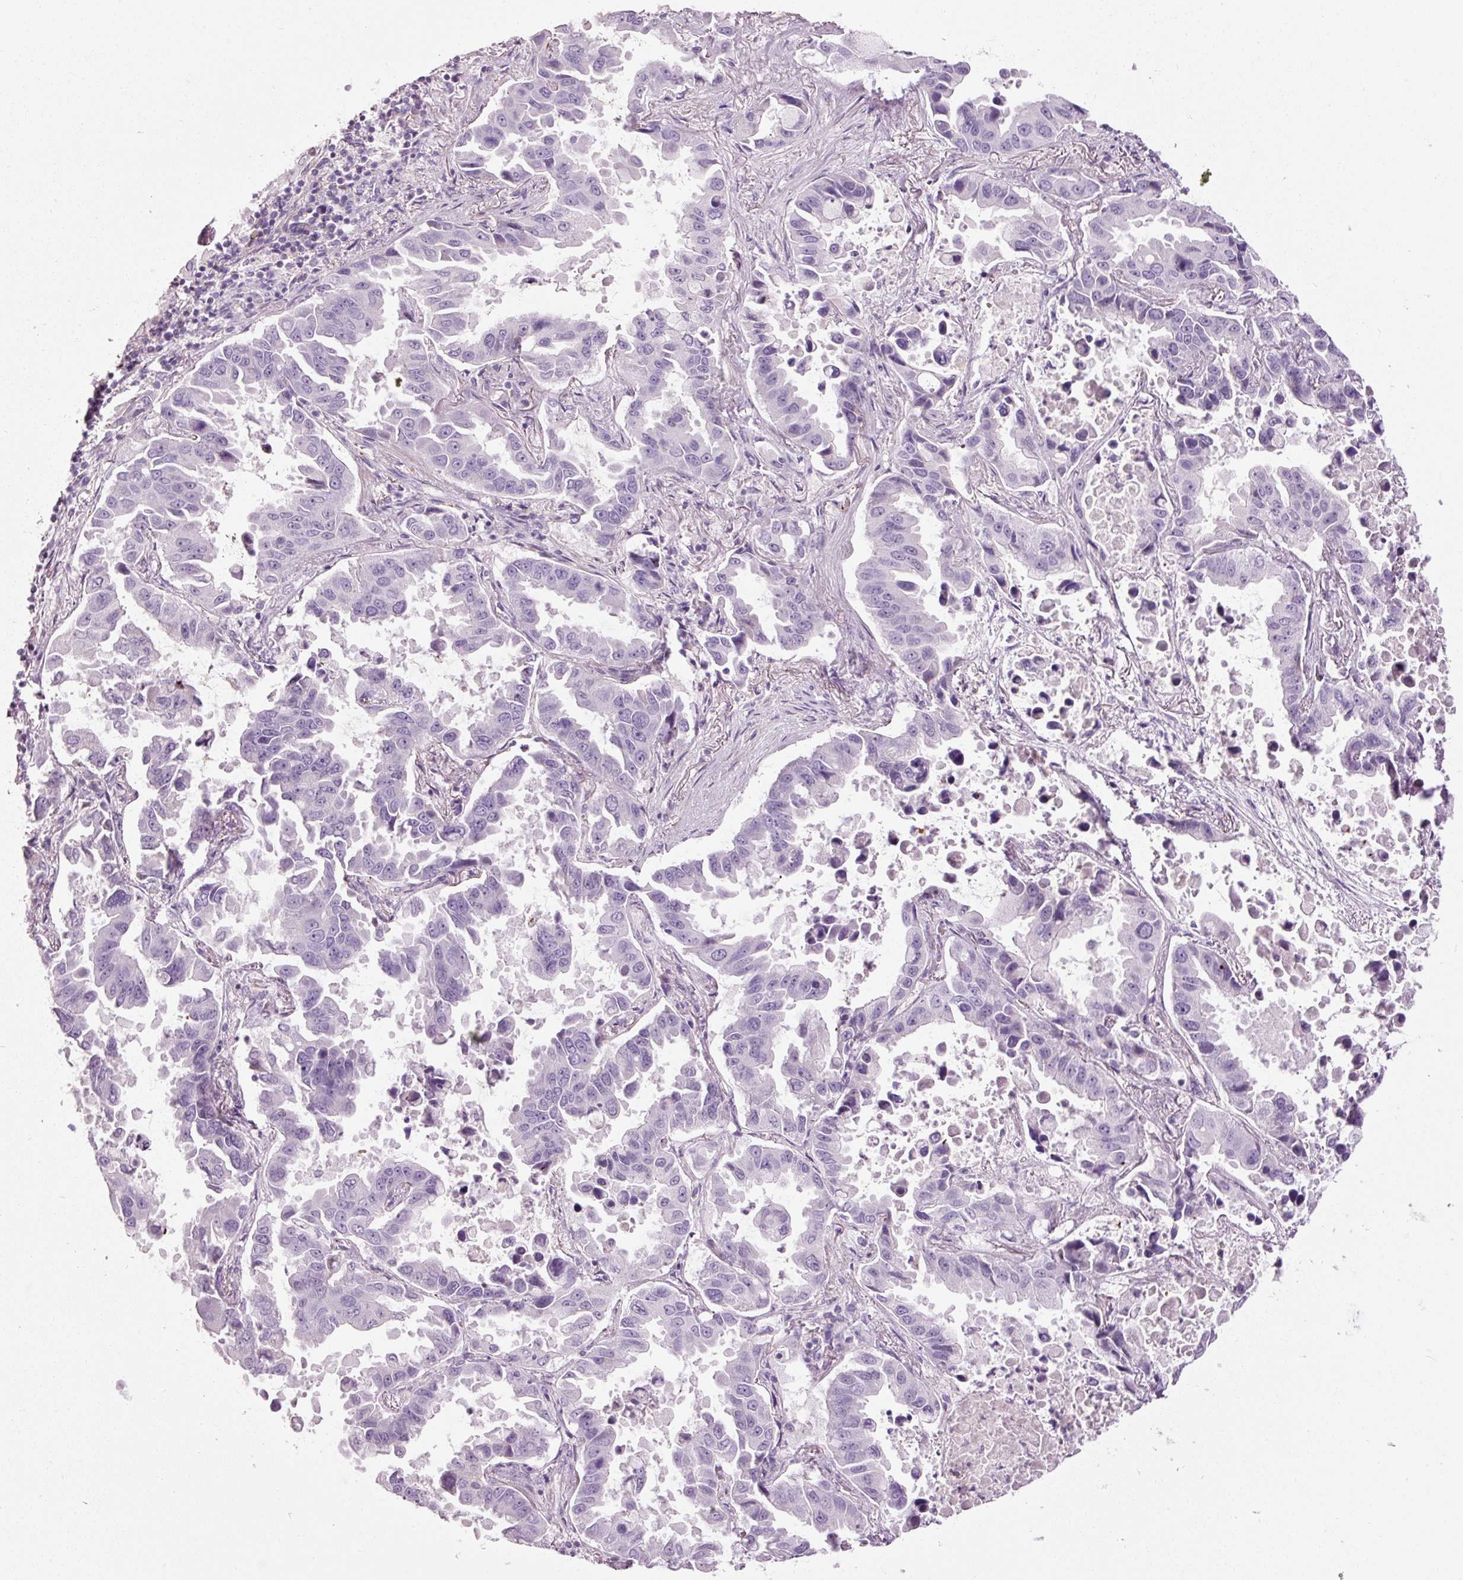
{"staining": {"intensity": "negative", "quantity": "none", "location": "none"}, "tissue": "lung cancer", "cell_type": "Tumor cells", "image_type": "cancer", "snomed": [{"axis": "morphology", "description": "Adenocarcinoma, NOS"}, {"axis": "topography", "description": "Lung"}], "caption": "Immunohistochemistry (IHC) photomicrograph of neoplastic tissue: lung cancer (adenocarcinoma) stained with DAB shows no significant protein positivity in tumor cells.", "gene": "MUC5AC", "patient": {"sex": "male", "age": 64}}